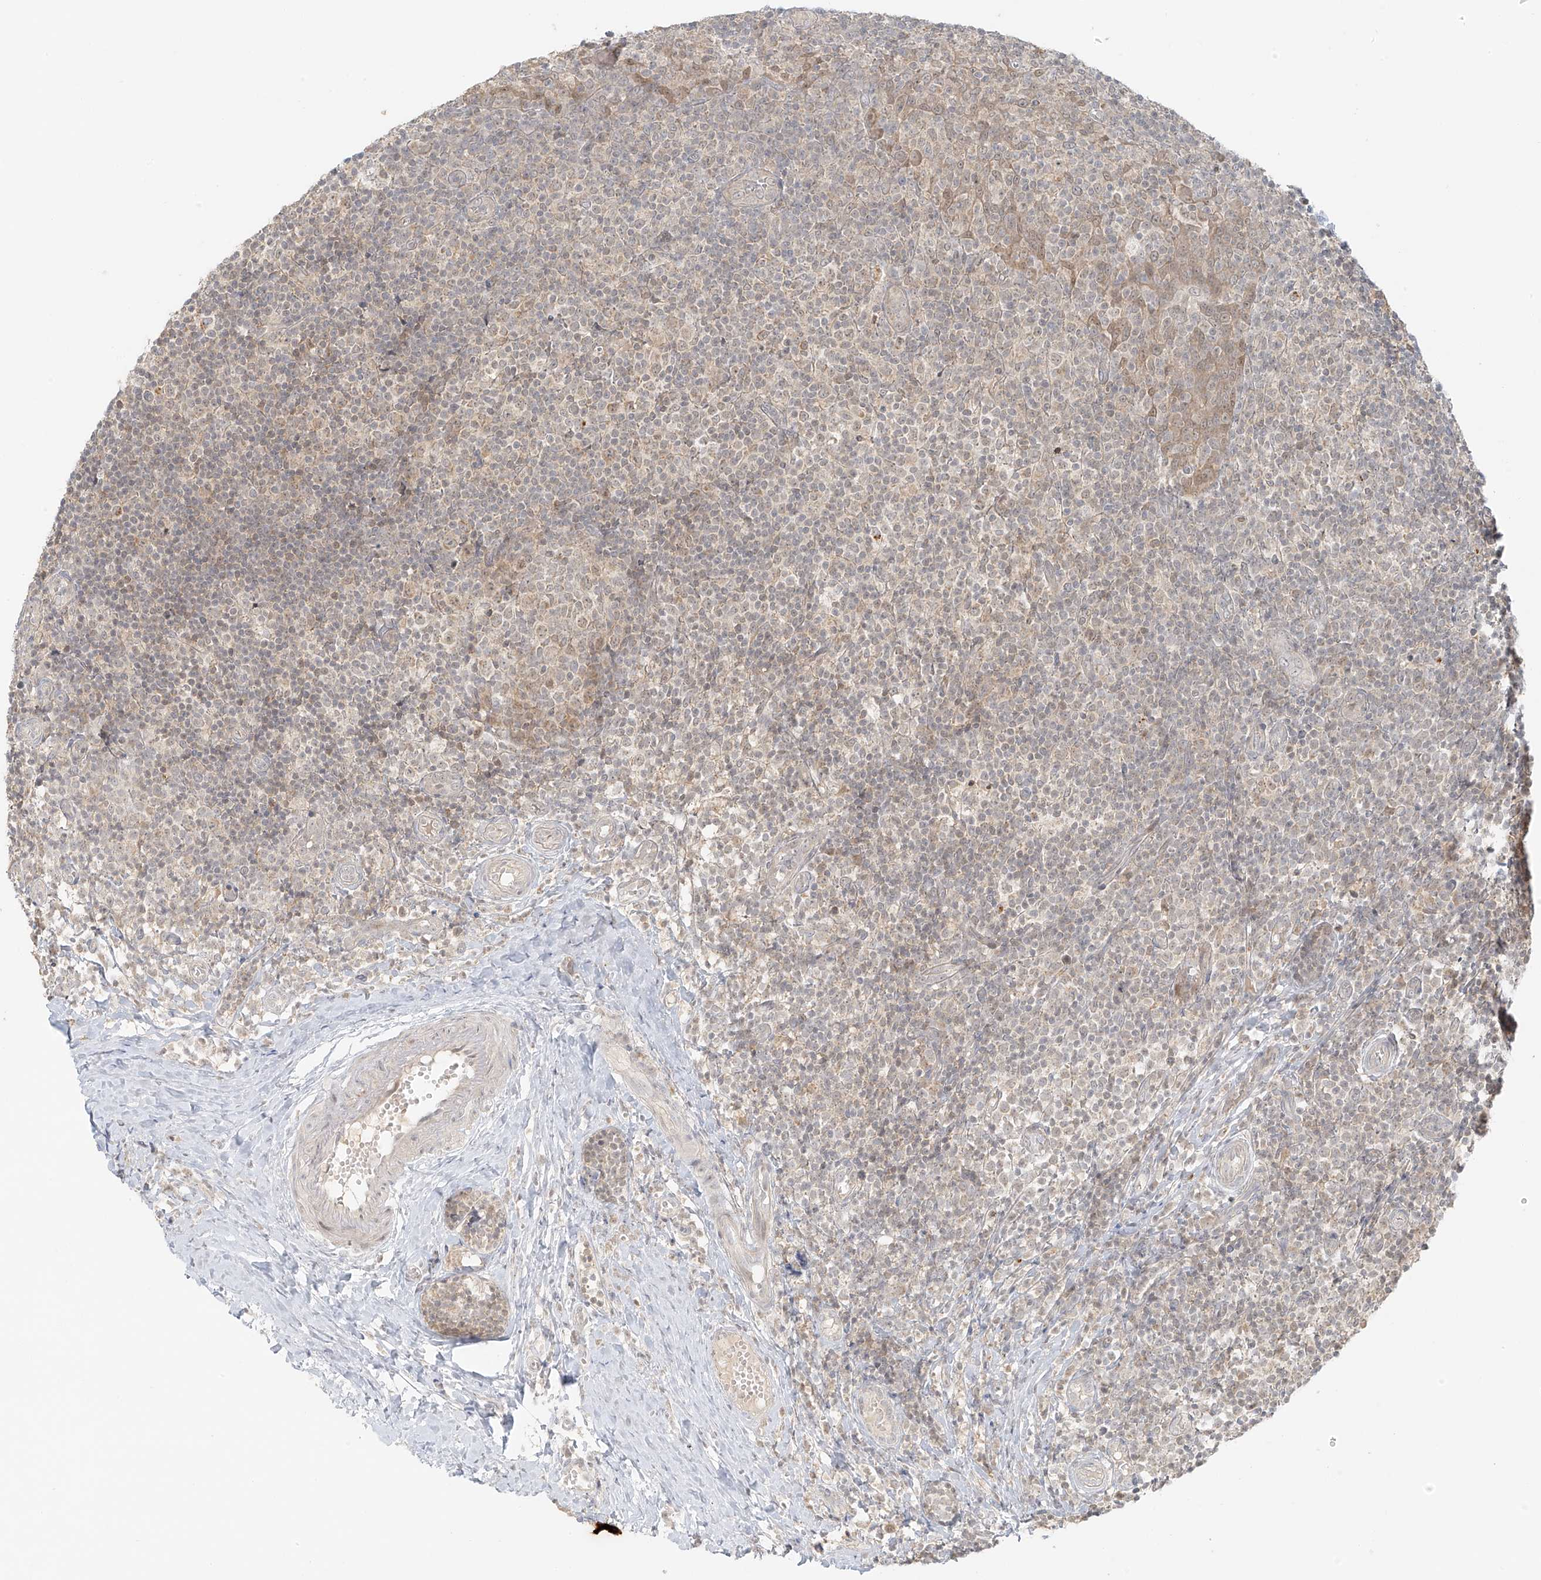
{"staining": {"intensity": "weak", "quantity": "<25%", "location": "cytoplasmic/membranous,nuclear"}, "tissue": "tonsil", "cell_type": "Germinal center cells", "image_type": "normal", "snomed": [{"axis": "morphology", "description": "Normal tissue, NOS"}, {"axis": "topography", "description": "Tonsil"}], "caption": "This is a histopathology image of IHC staining of benign tonsil, which shows no expression in germinal center cells.", "gene": "MIPEP", "patient": {"sex": "female", "age": 19}}